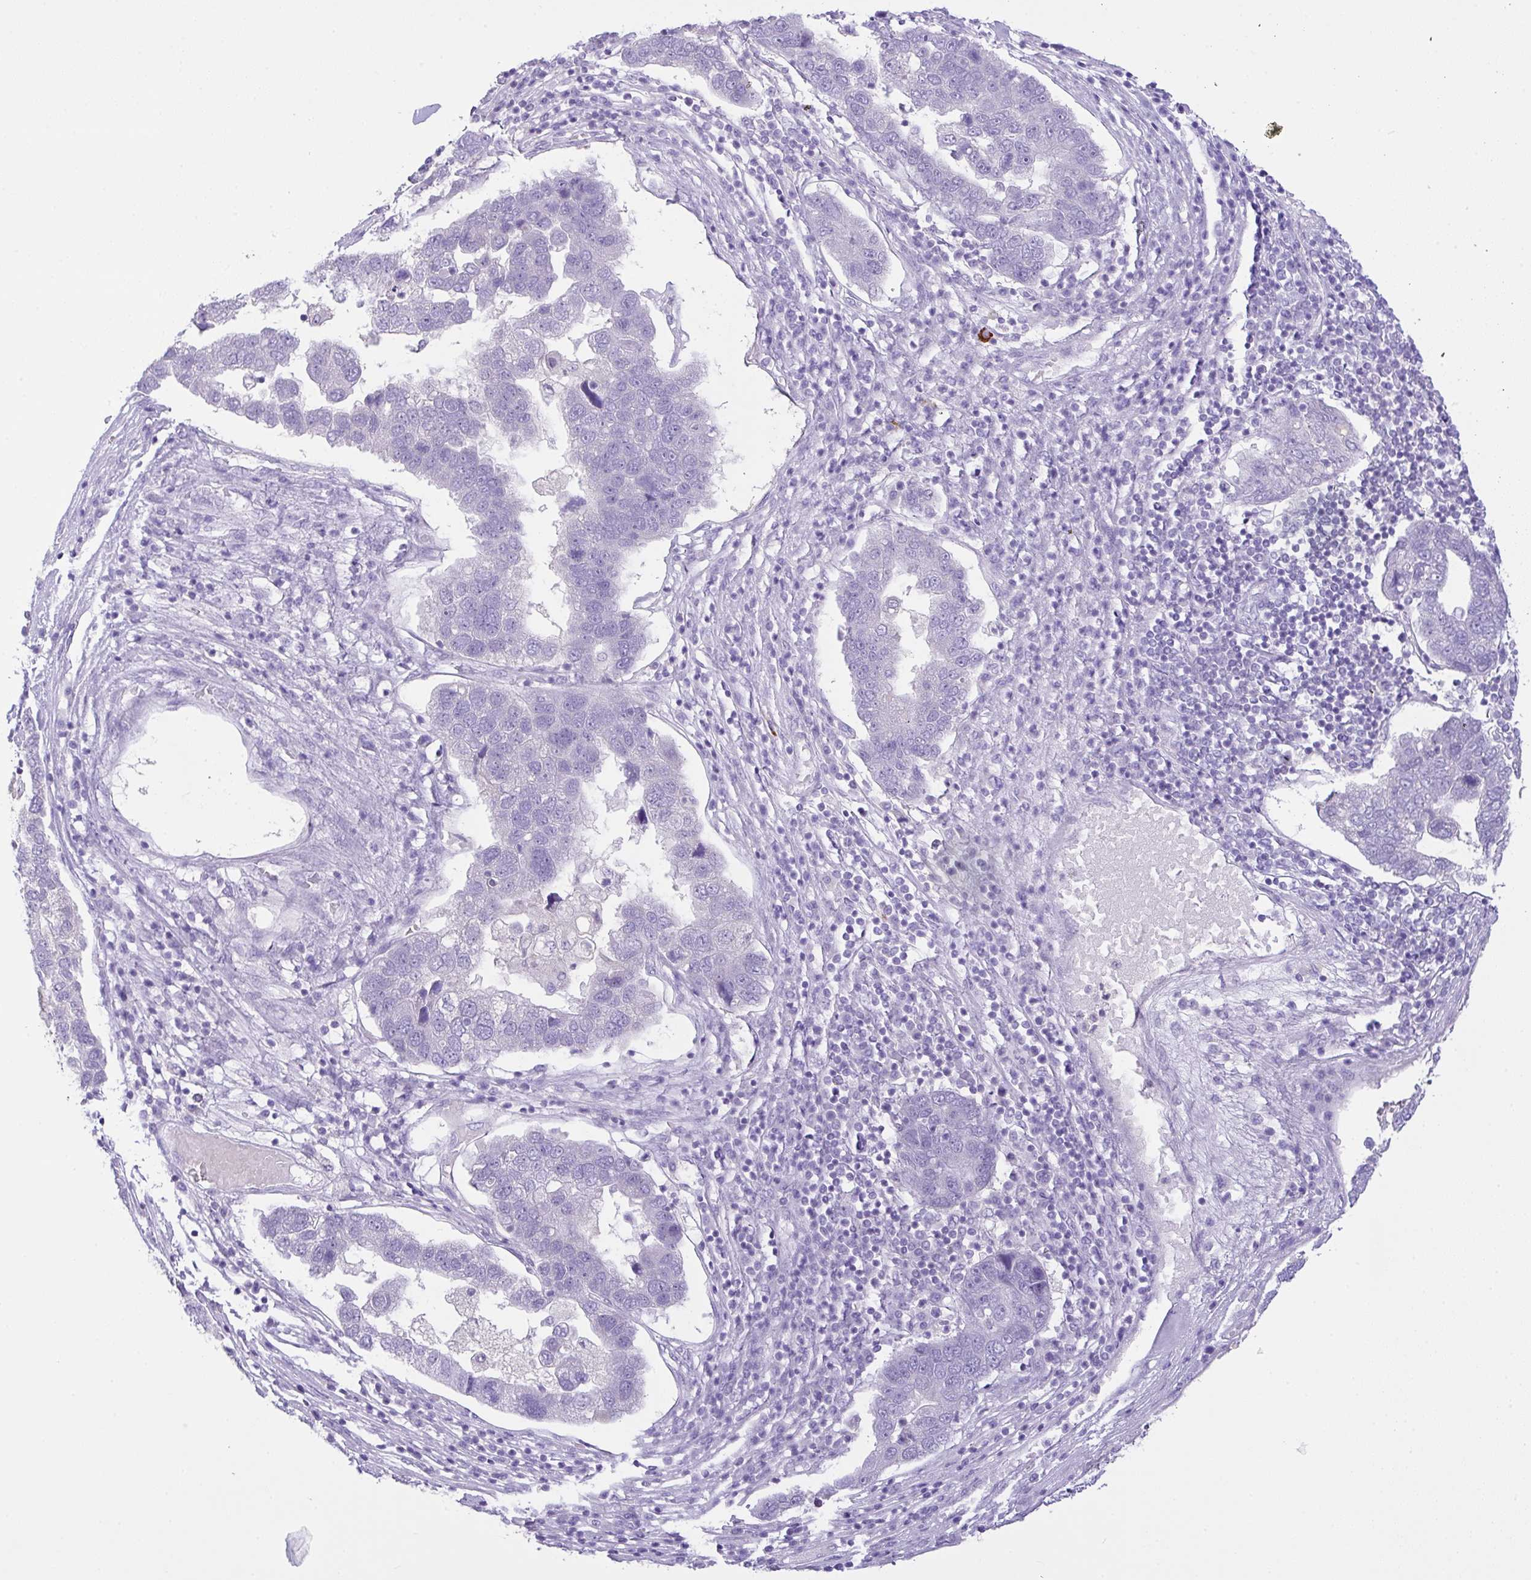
{"staining": {"intensity": "negative", "quantity": "none", "location": "none"}, "tissue": "pancreatic cancer", "cell_type": "Tumor cells", "image_type": "cancer", "snomed": [{"axis": "morphology", "description": "Adenocarcinoma, NOS"}, {"axis": "topography", "description": "Pancreas"}], "caption": "Immunohistochemistry histopathology image of human pancreatic adenocarcinoma stained for a protein (brown), which reveals no positivity in tumor cells.", "gene": "CST11", "patient": {"sex": "female", "age": 61}}